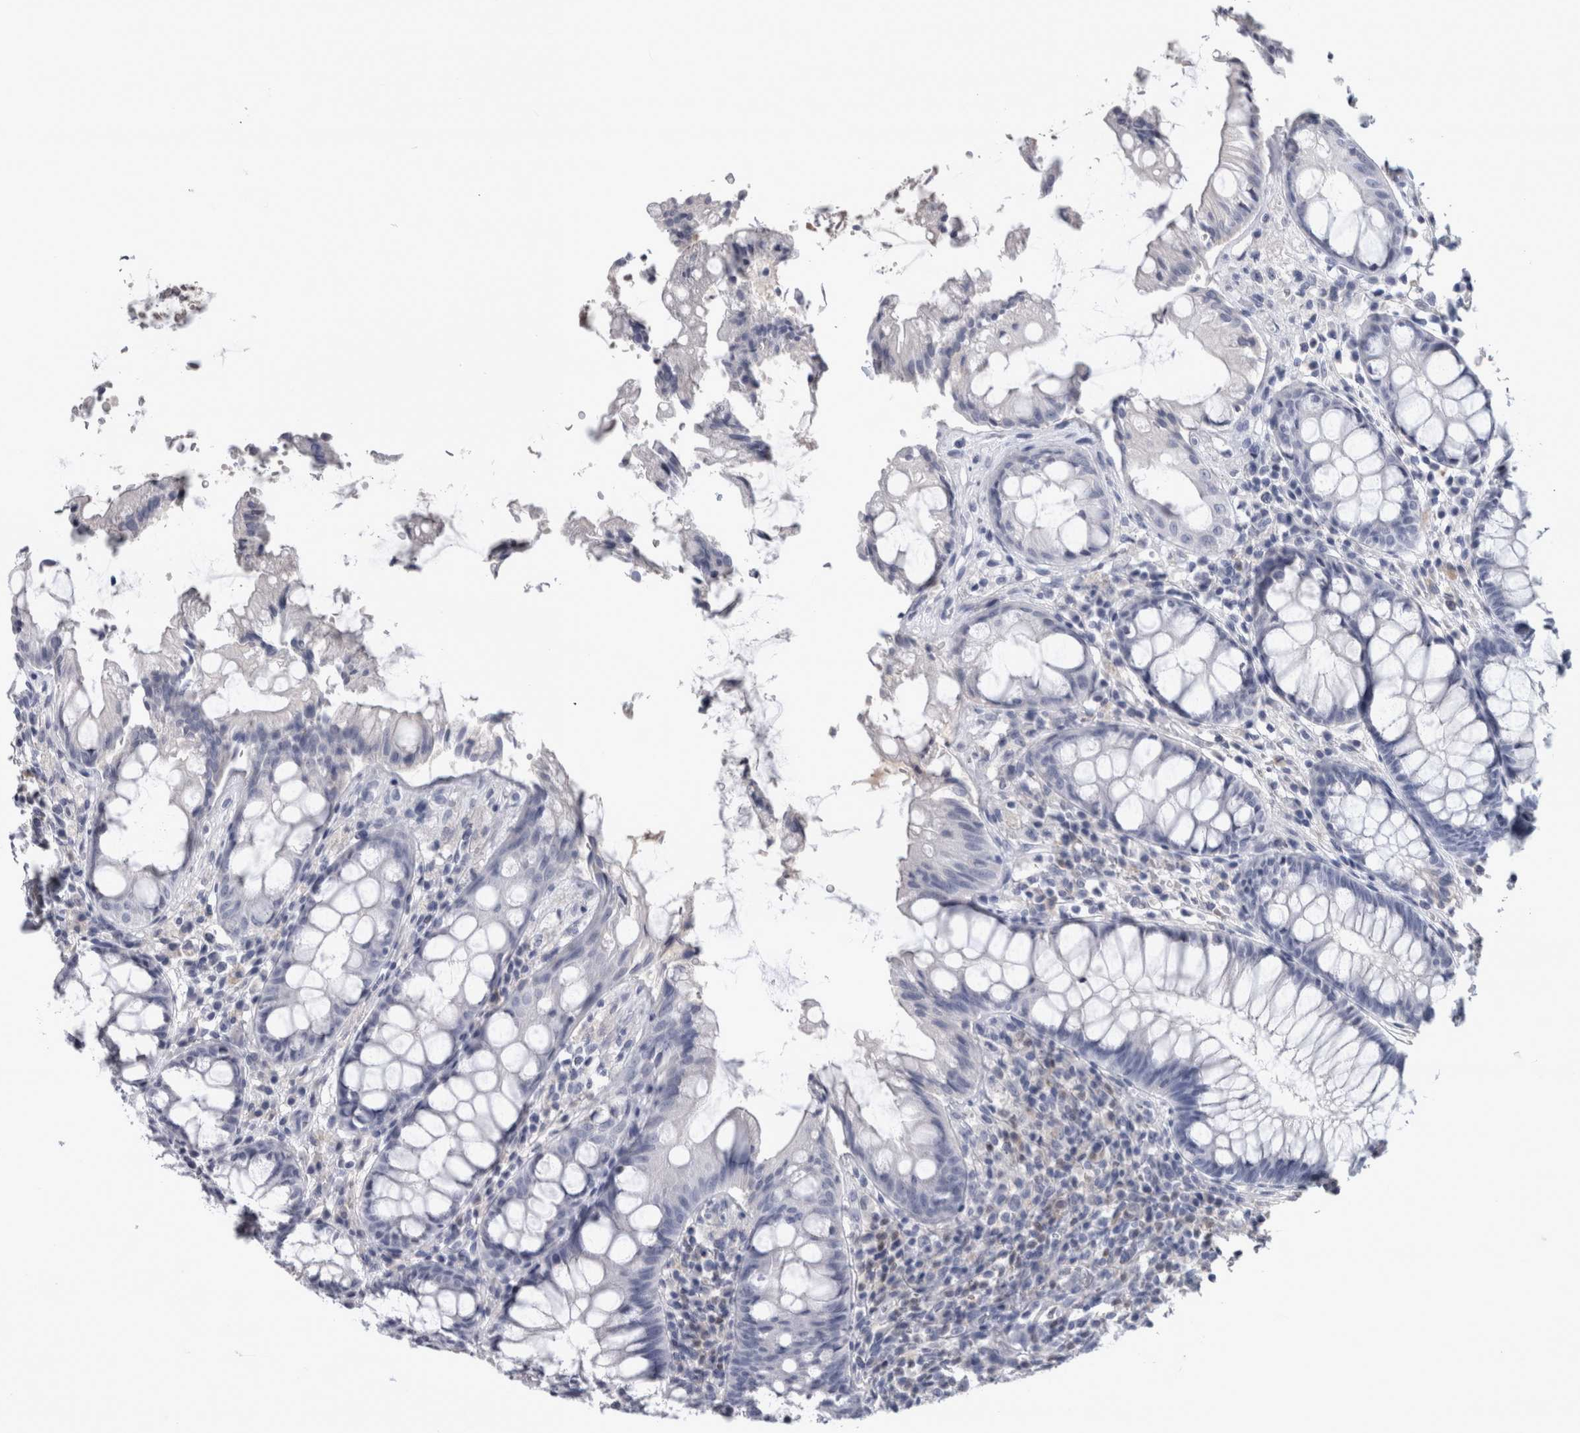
{"staining": {"intensity": "negative", "quantity": "none", "location": "none"}, "tissue": "rectum", "cell_type": "Glandular cells", "image_type": "normal", "snomed": [{"axis": "morphology", "description": "Normal tissue, NOS"}, {"axis": "topography", "description": "Rectum"}], "caption": "A micrograph of human rectum is negative for staining in glandular cells. Brightfield microscopy of immunohistochemistry (IHC) stained with DAB (3,3'-diaminobenzidine) (brown) and hematoxylin (blue), captured at high magnification.", "gene": "PAX5", "patient": {"sex": "male", "age": 64}}